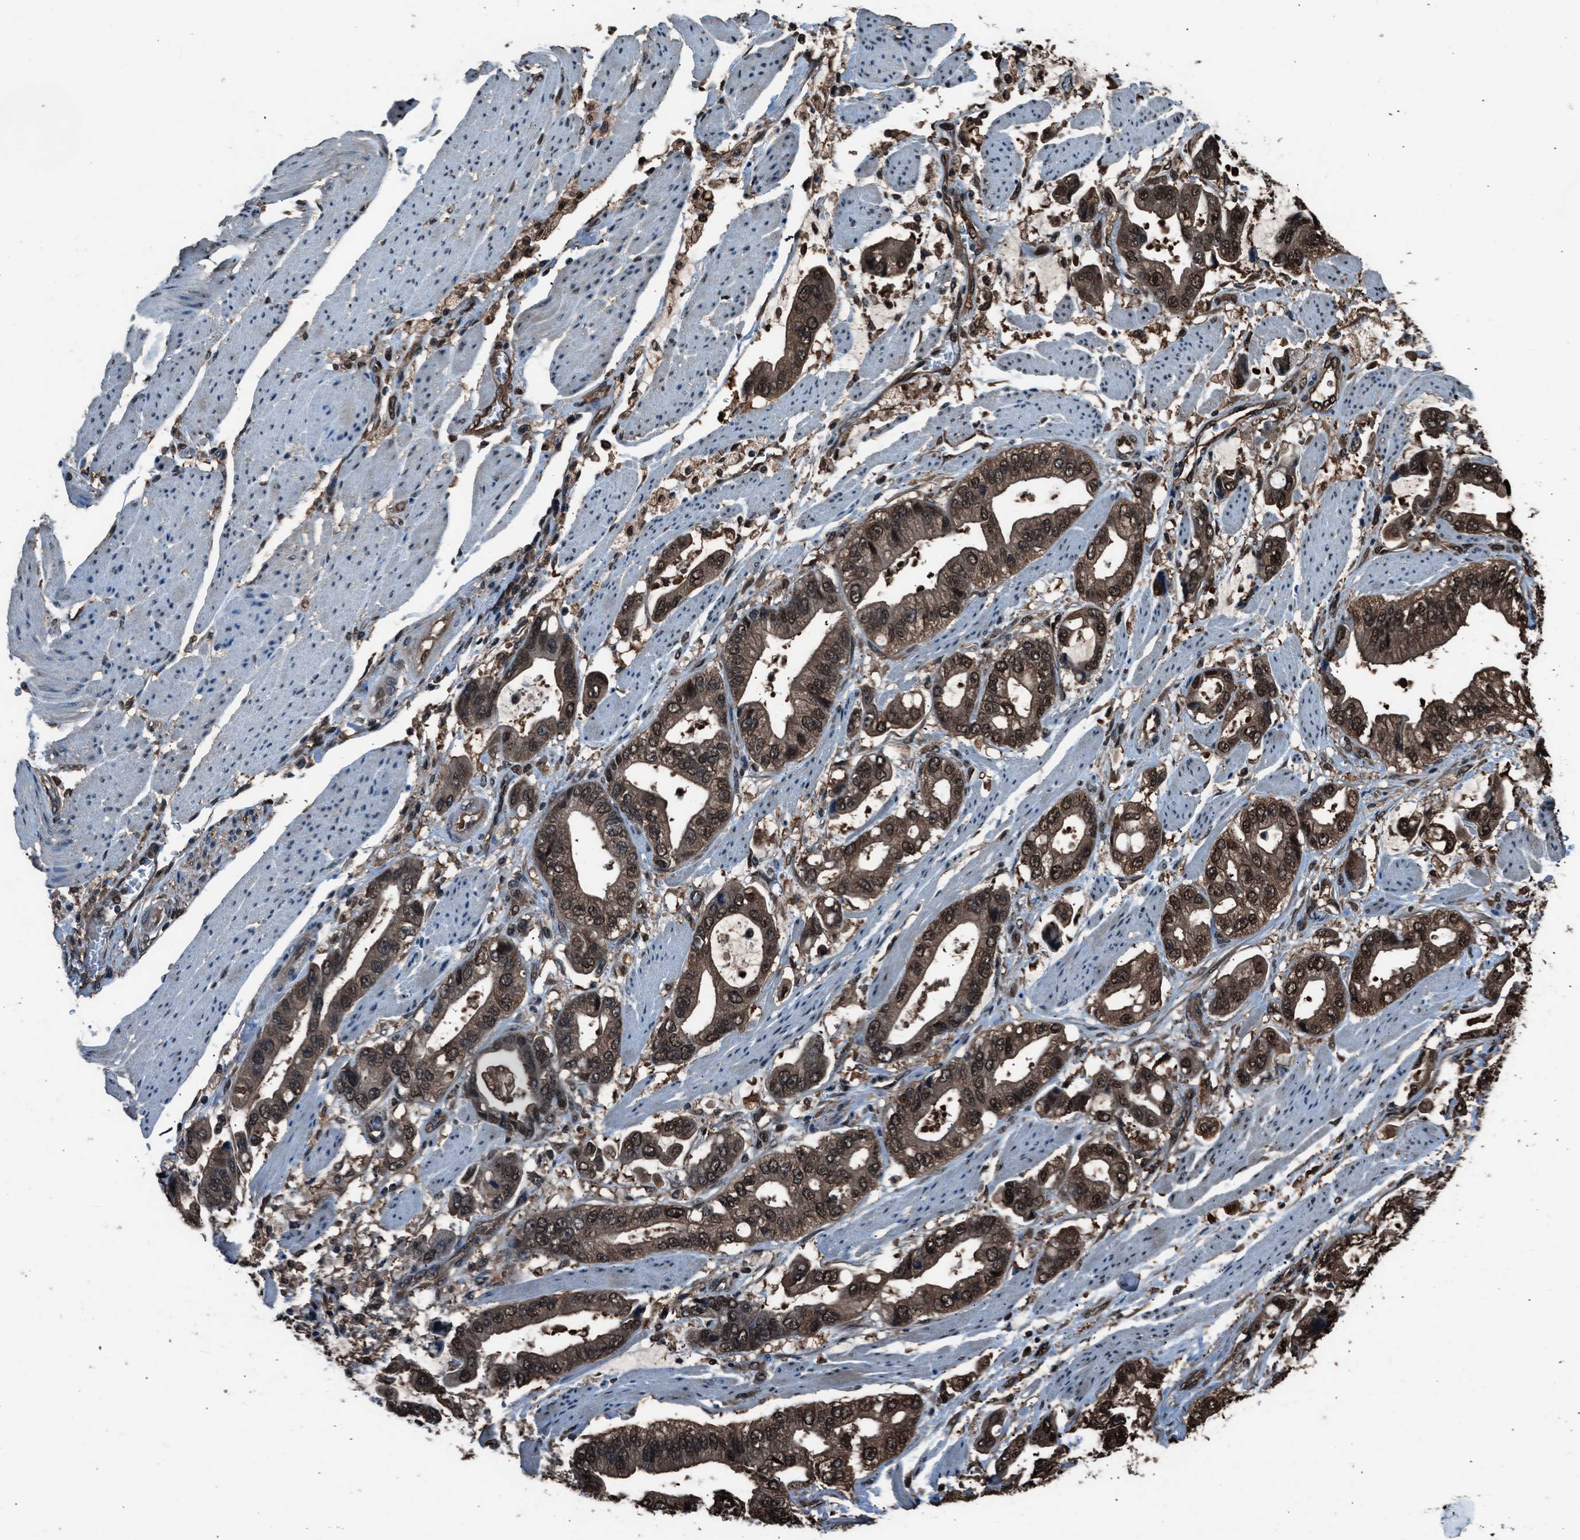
{"staining": {"intensity": "strong", "quantity": "25%-75%", "location": "nuclear"}, "tissue": "stomach cancer", "cell_type": "Tumor cells", "image_type": "cancer", "snomed": [{"axis": "morphology", "description": "Normal tissue, NOS"}, {"axis": "morphology", "description": "Adenocarcinoma, NOS"}, {"axis": "topography", "description": "Stomach"}], "caption": "A high amount of strong nuclear positivity is identified in approximately 25%-75% of tumor cells in stomach cancer tissue.", "gene": "YWHAG", "patient": {"sex": "male", "age": 62}}